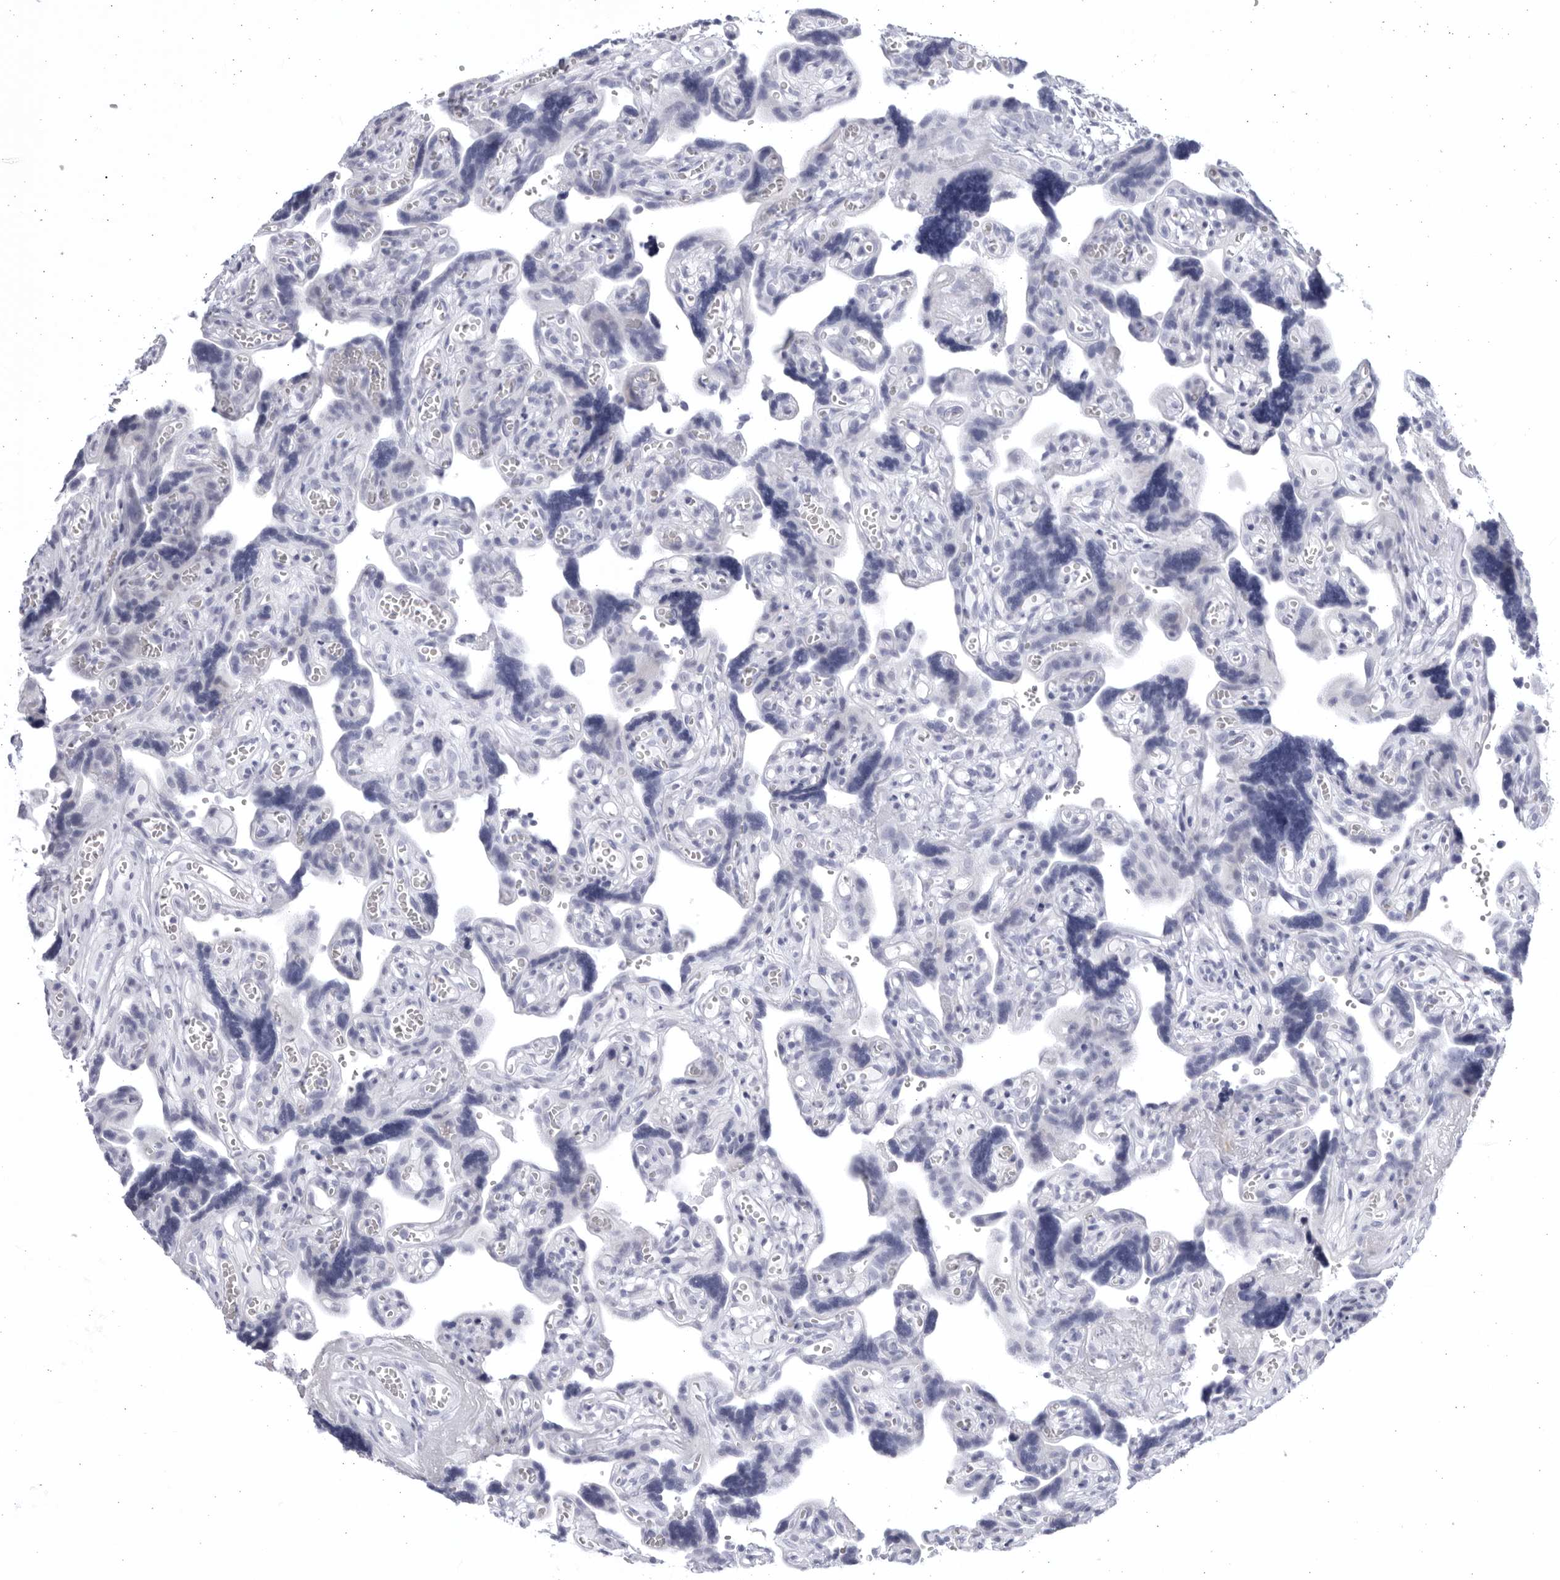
{"staining": {"intensity": "negative", "quantity": "none", "location": "none"}, "tissue": "placenta", "cell_type": "Decidual cells", "image_type": "normal", "snomed": [{"axis": "morphology", "description": "Normal tissue, NOS"}, {"axis": "topography", "description": "Placenta"}], "caption": "This is an immunohistochemistry (IHC) image of normal placenta. There is no positivity in decidual cells.", "gene": "CCDC181", "patient": {"sex": "female", "age": 30}}